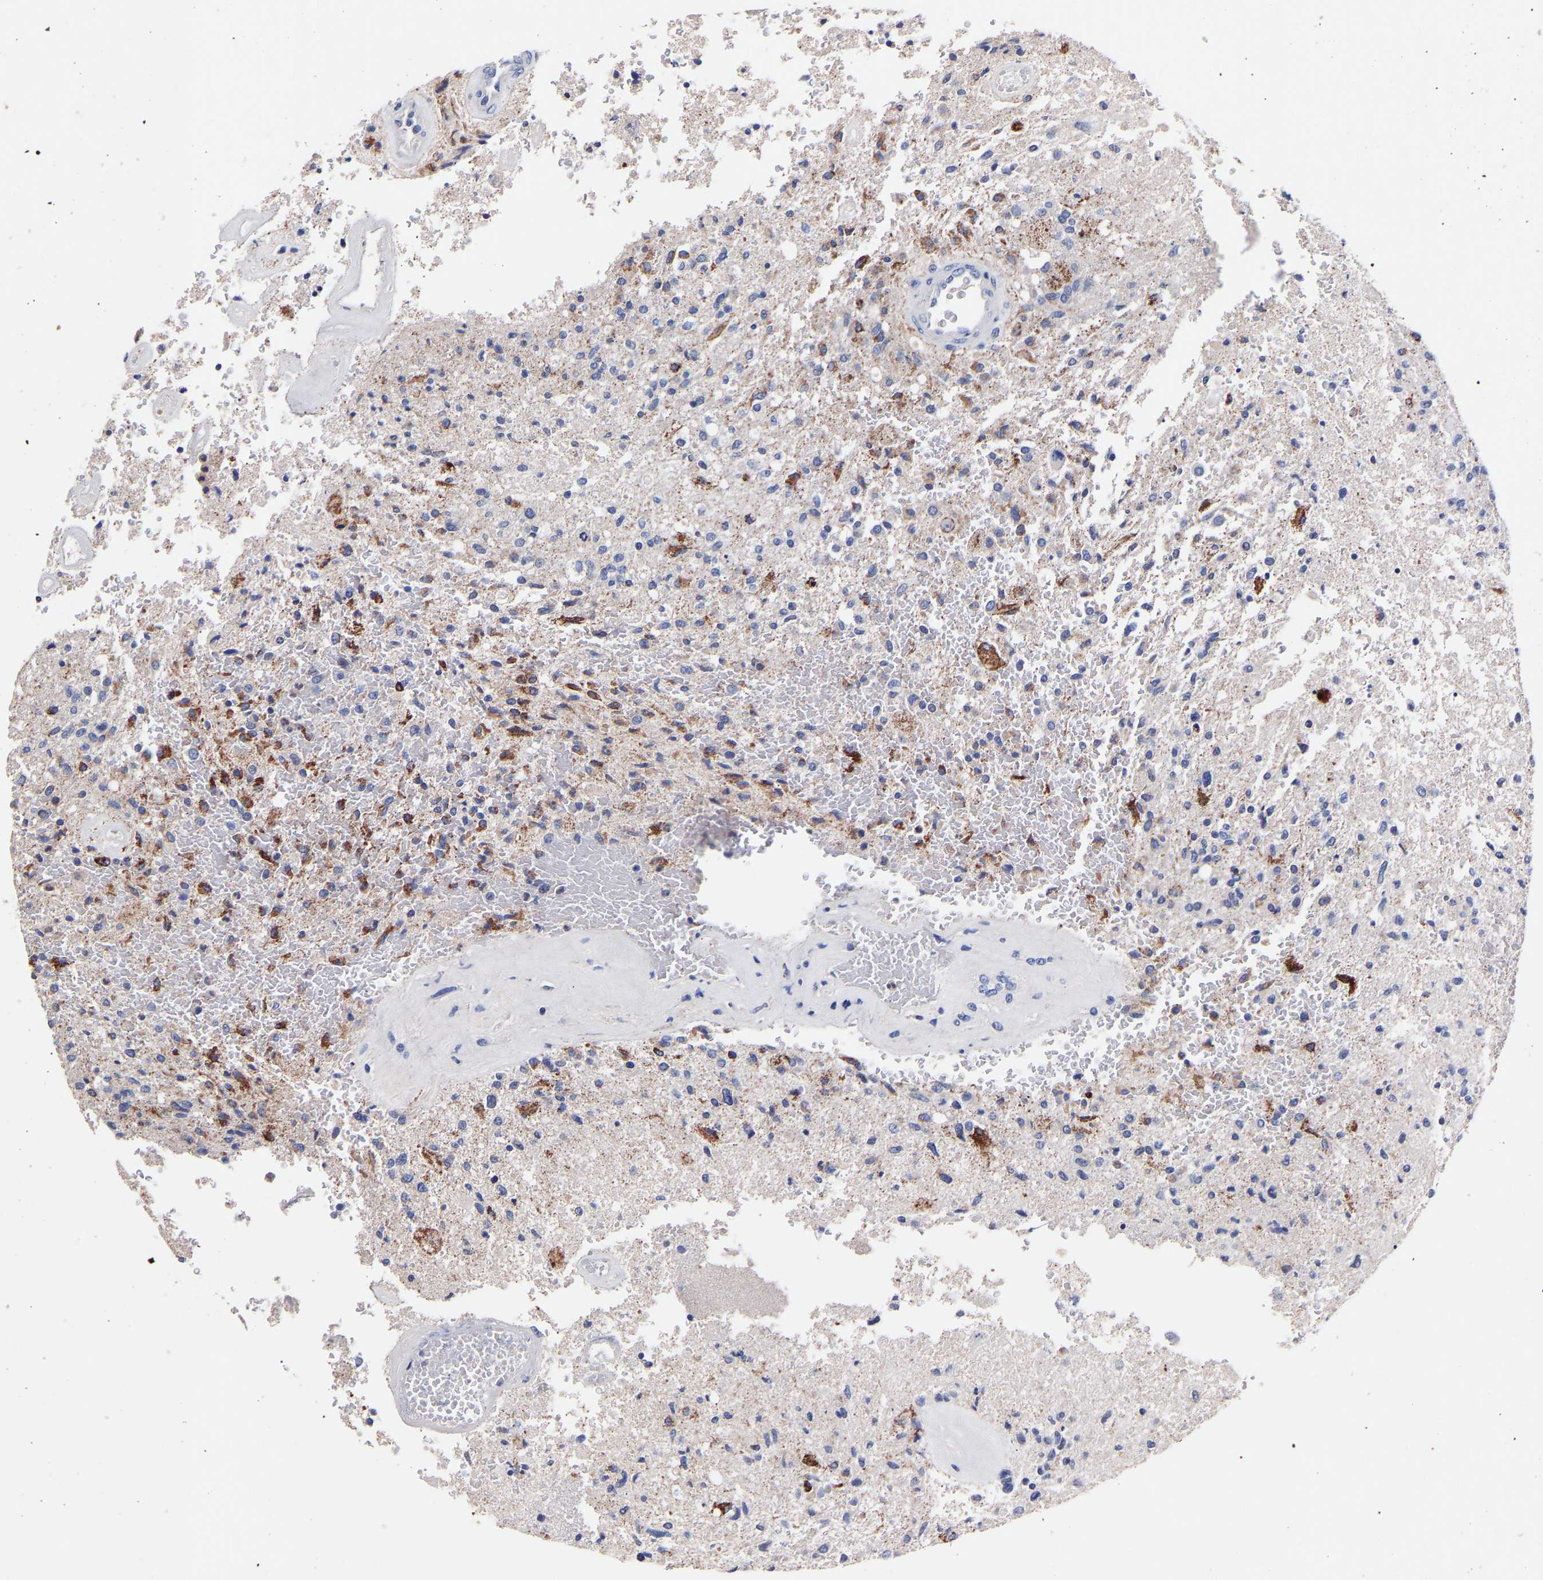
{"staining": {"intensity": "moderate", "quantity": "<25%", "location": "cytoplasmic/membranous"}, "tissue": "glioma", "cell_type": "Tumor cells", "image_type": "cancer", "snomed": [{"axis": "morphology", "description": "Normal tissue, NOS"}, {"axis": "morphology", "description": "Glioma, malignant, High grade"}, {"axis": "topography", "description": "Cerebral cortex"}], "caption": "Malignant high-grade glioma stained for a protein (brown) reveals moderate cytoplasmic/membranous positive positivity in approximately <25% of tumor cells.", "gene": "SEM1", "patient": {"sex": "male", "age": 77}}